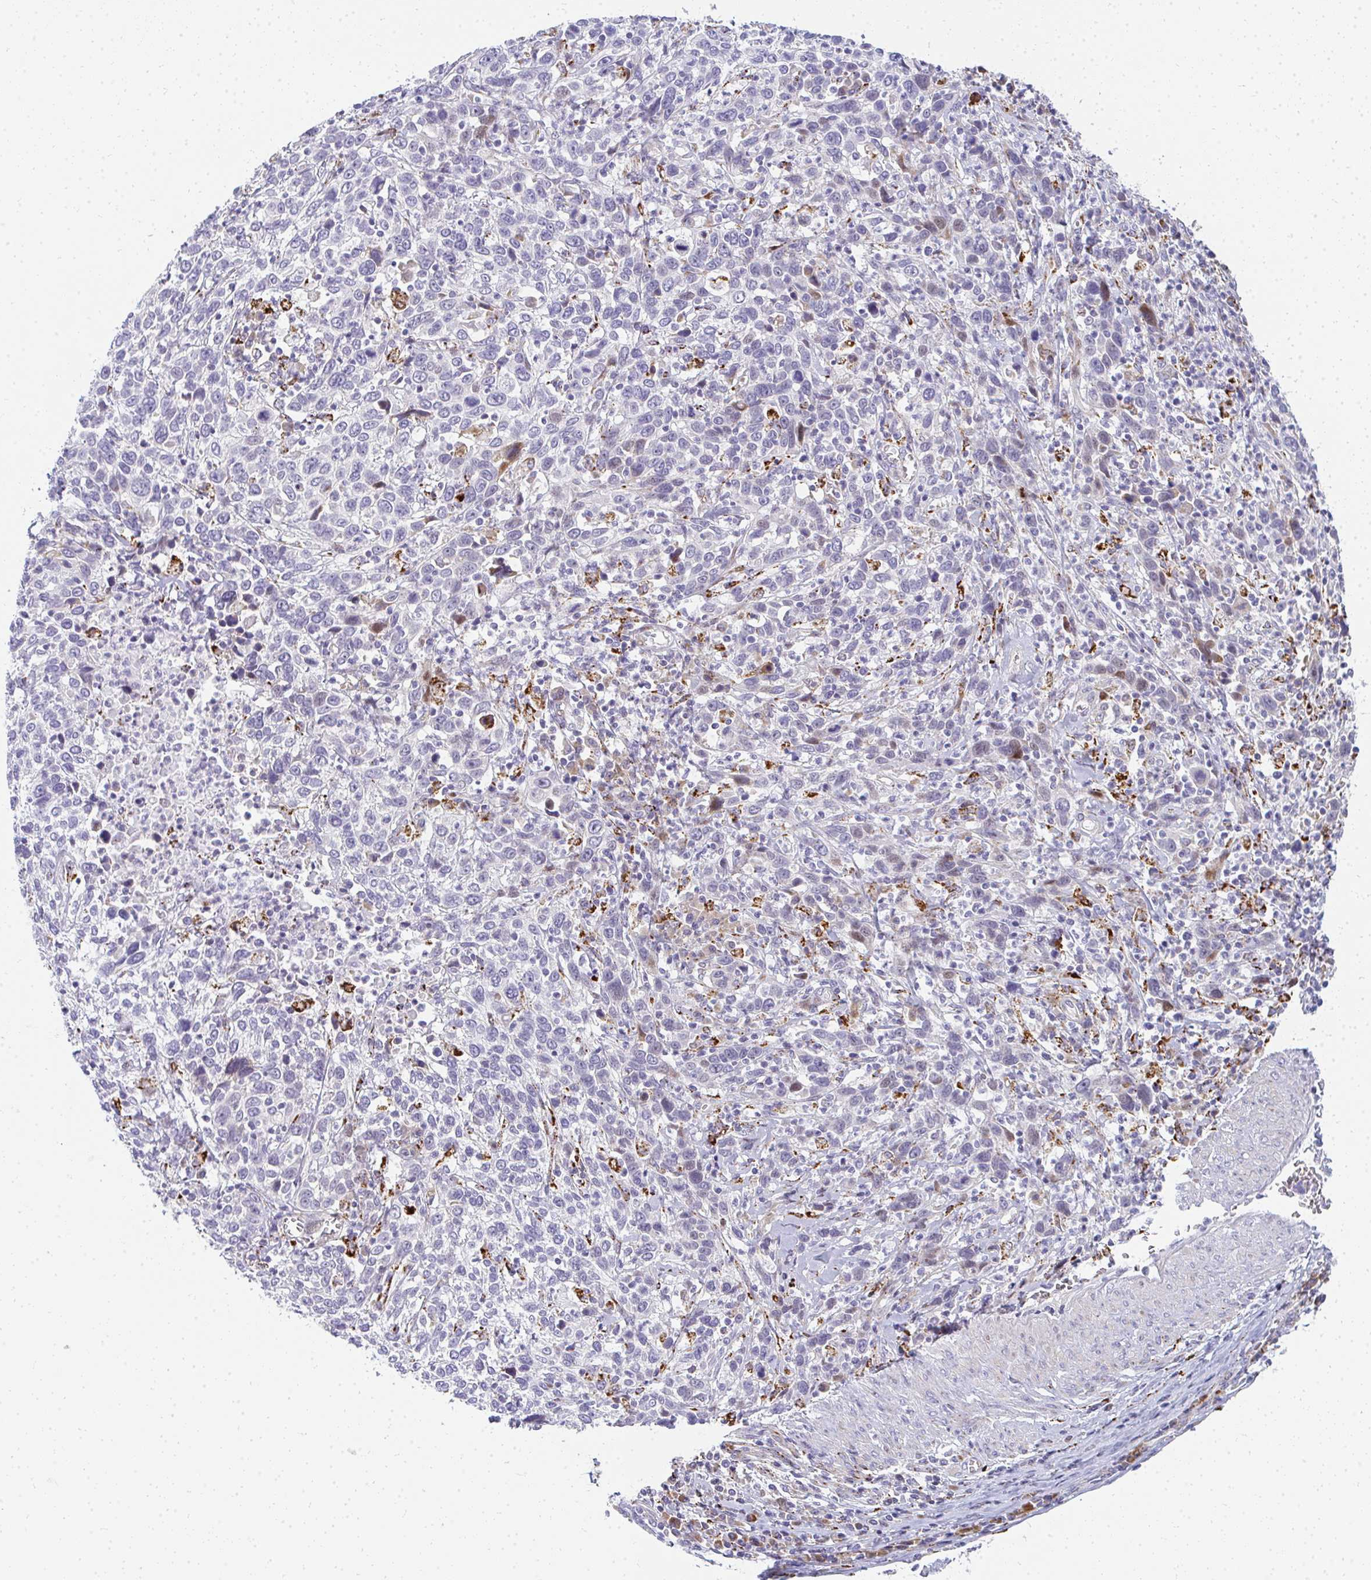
{"staining": {"intensity": "negative", "quantity": "none", "location": "none"}, "tissue": "cervical cancer", "cell_type": "Tumor cells", "image_type": "cancer", "snomed": [{"axis": "morphology", "description": "Squamous cell carcinoma, NOS"}, {"axis": "topography", "description": "Cervix"}], "caption": "Human cervical squamous cell carcinoma stained for a protein using immunohistochemistry exhibits no expression in tumor cells.", "gene": "PLA2G5", "patient": {"sex": "female", "age": 46}}